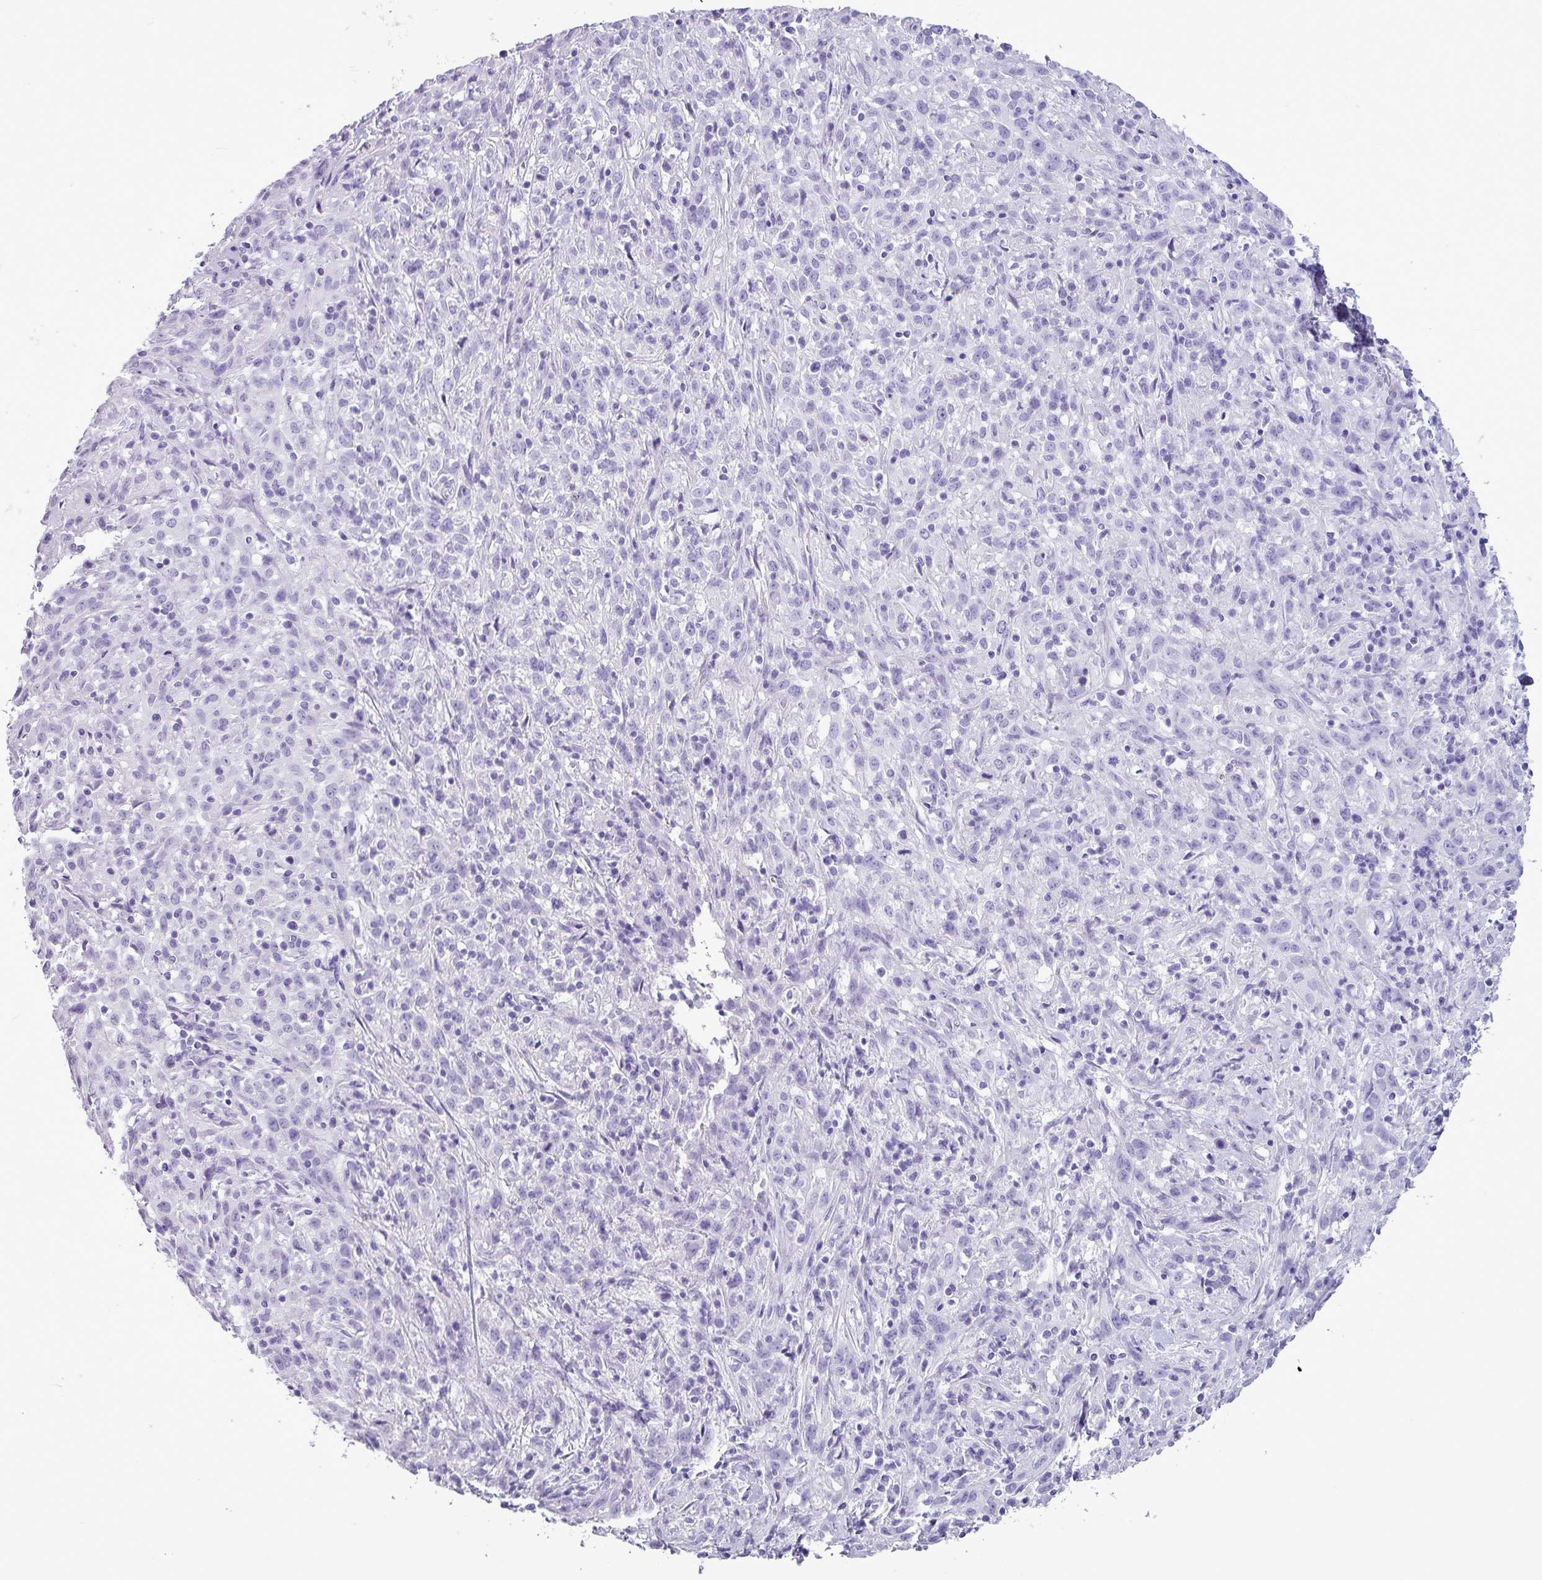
{"staining": {"intensity": "negative", "quantity": "none", "location": "none"}, "tissue": "cervical cancer", "cell_type": "Tumor cells", "image_type": "cancer", "snomed": [{"axis": "morphology", "description": "Squamous cell carcinoma, NOS"}, {"axis": "topography", "description": "Cervix"}], "caption": "Immunohistochemistry histopathology image of neoplastic tissue: human cervical squamous cell carcinoma stained with DAB reveals no significant protein positivity in tumor cells.", "gene": "AMY1B", "patient": {"sex": "female", "age": 57}}